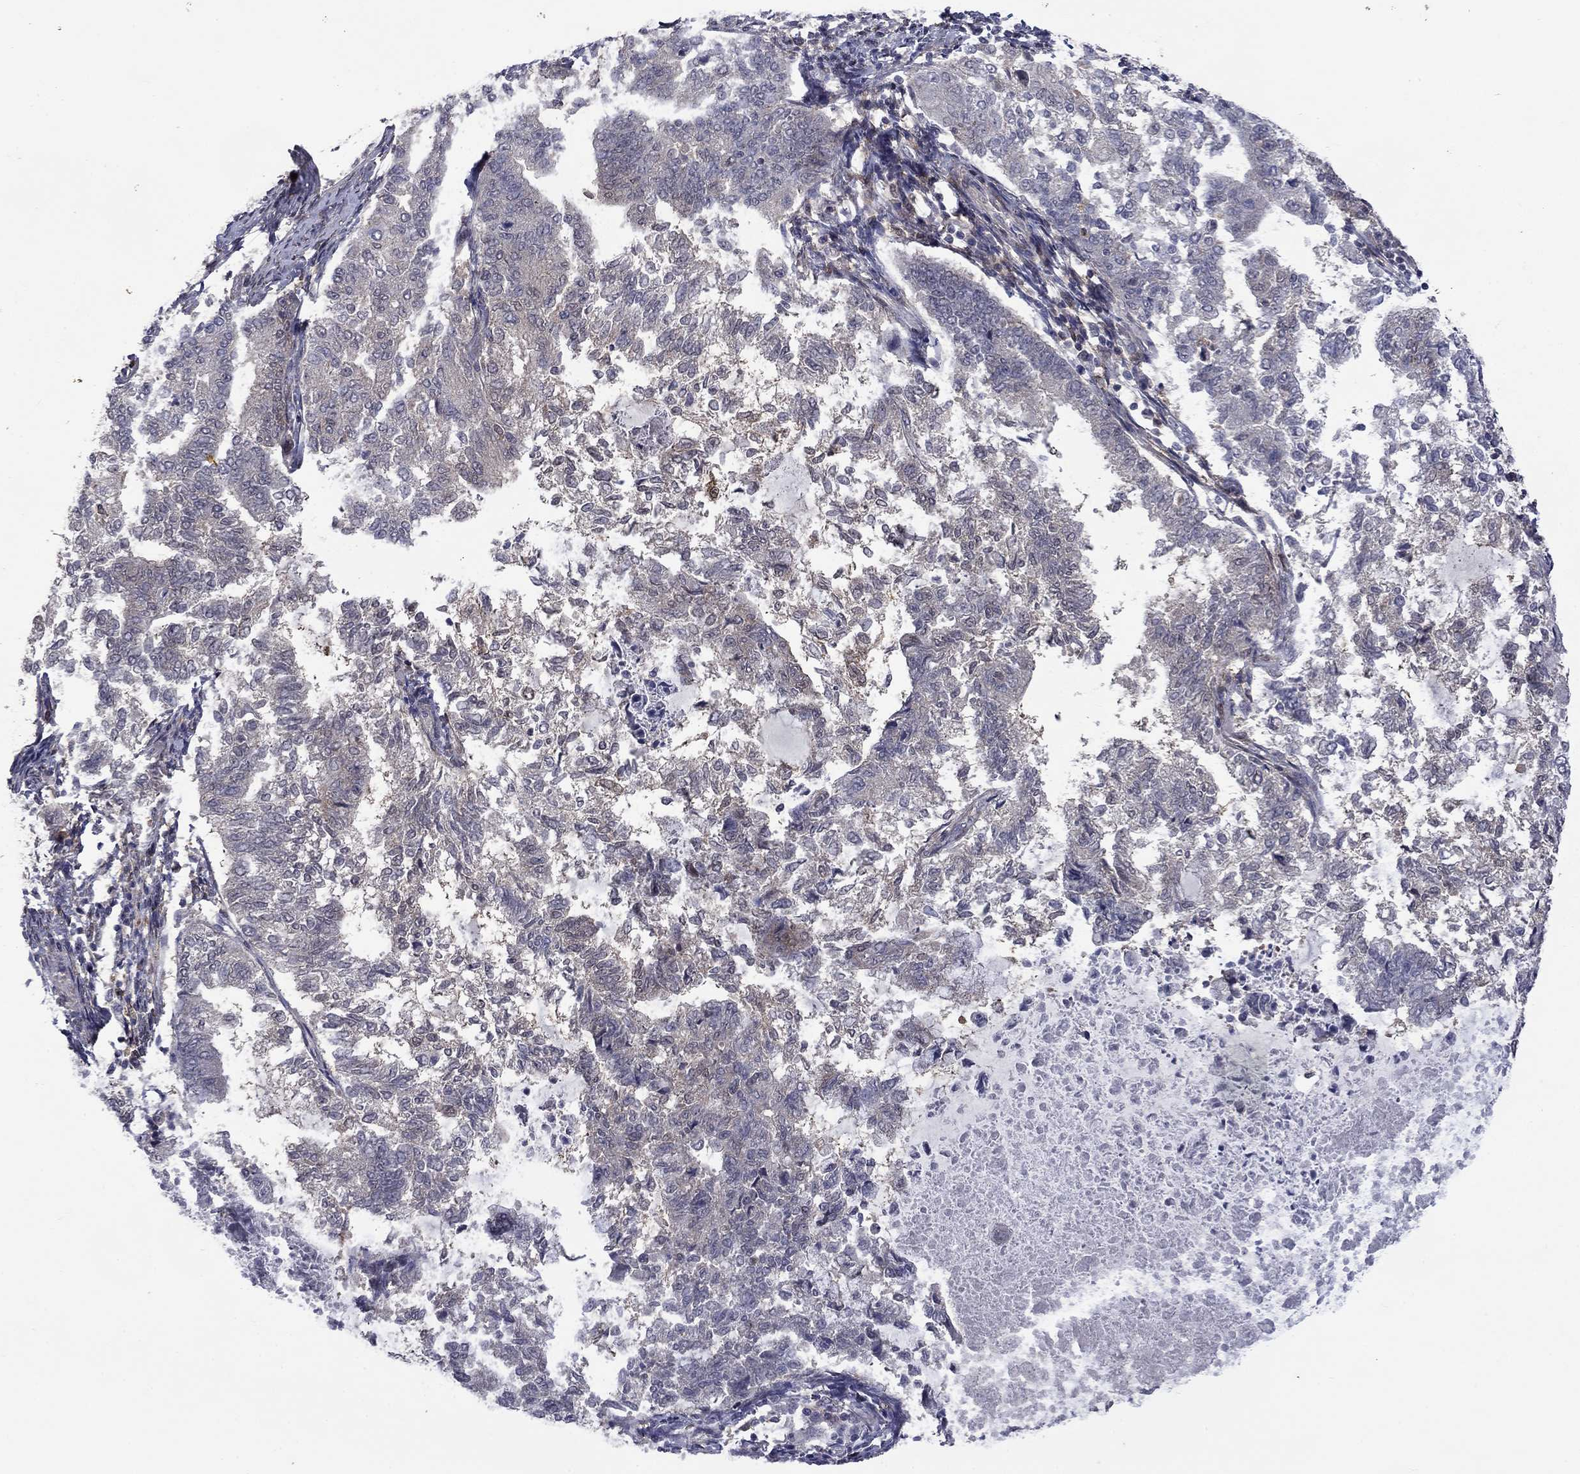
{"staining": {"intensity": "negative", "quantity": "none", "location": "none"}, "tissue": "endometrial cancer", "cell_type": "Tumor cells", "image_type": "cancer", "snomed": [{"axis": "morphology", "description": "Adenocarcinoma, NOS"}, {"axis": "topography", "description": "Endometrium"}], "caption": "Tumor cells are negative for brown protein staining in endometrial cancer.", "gene": "CBR1", "patient": {"sex": "female", "age": 65}}